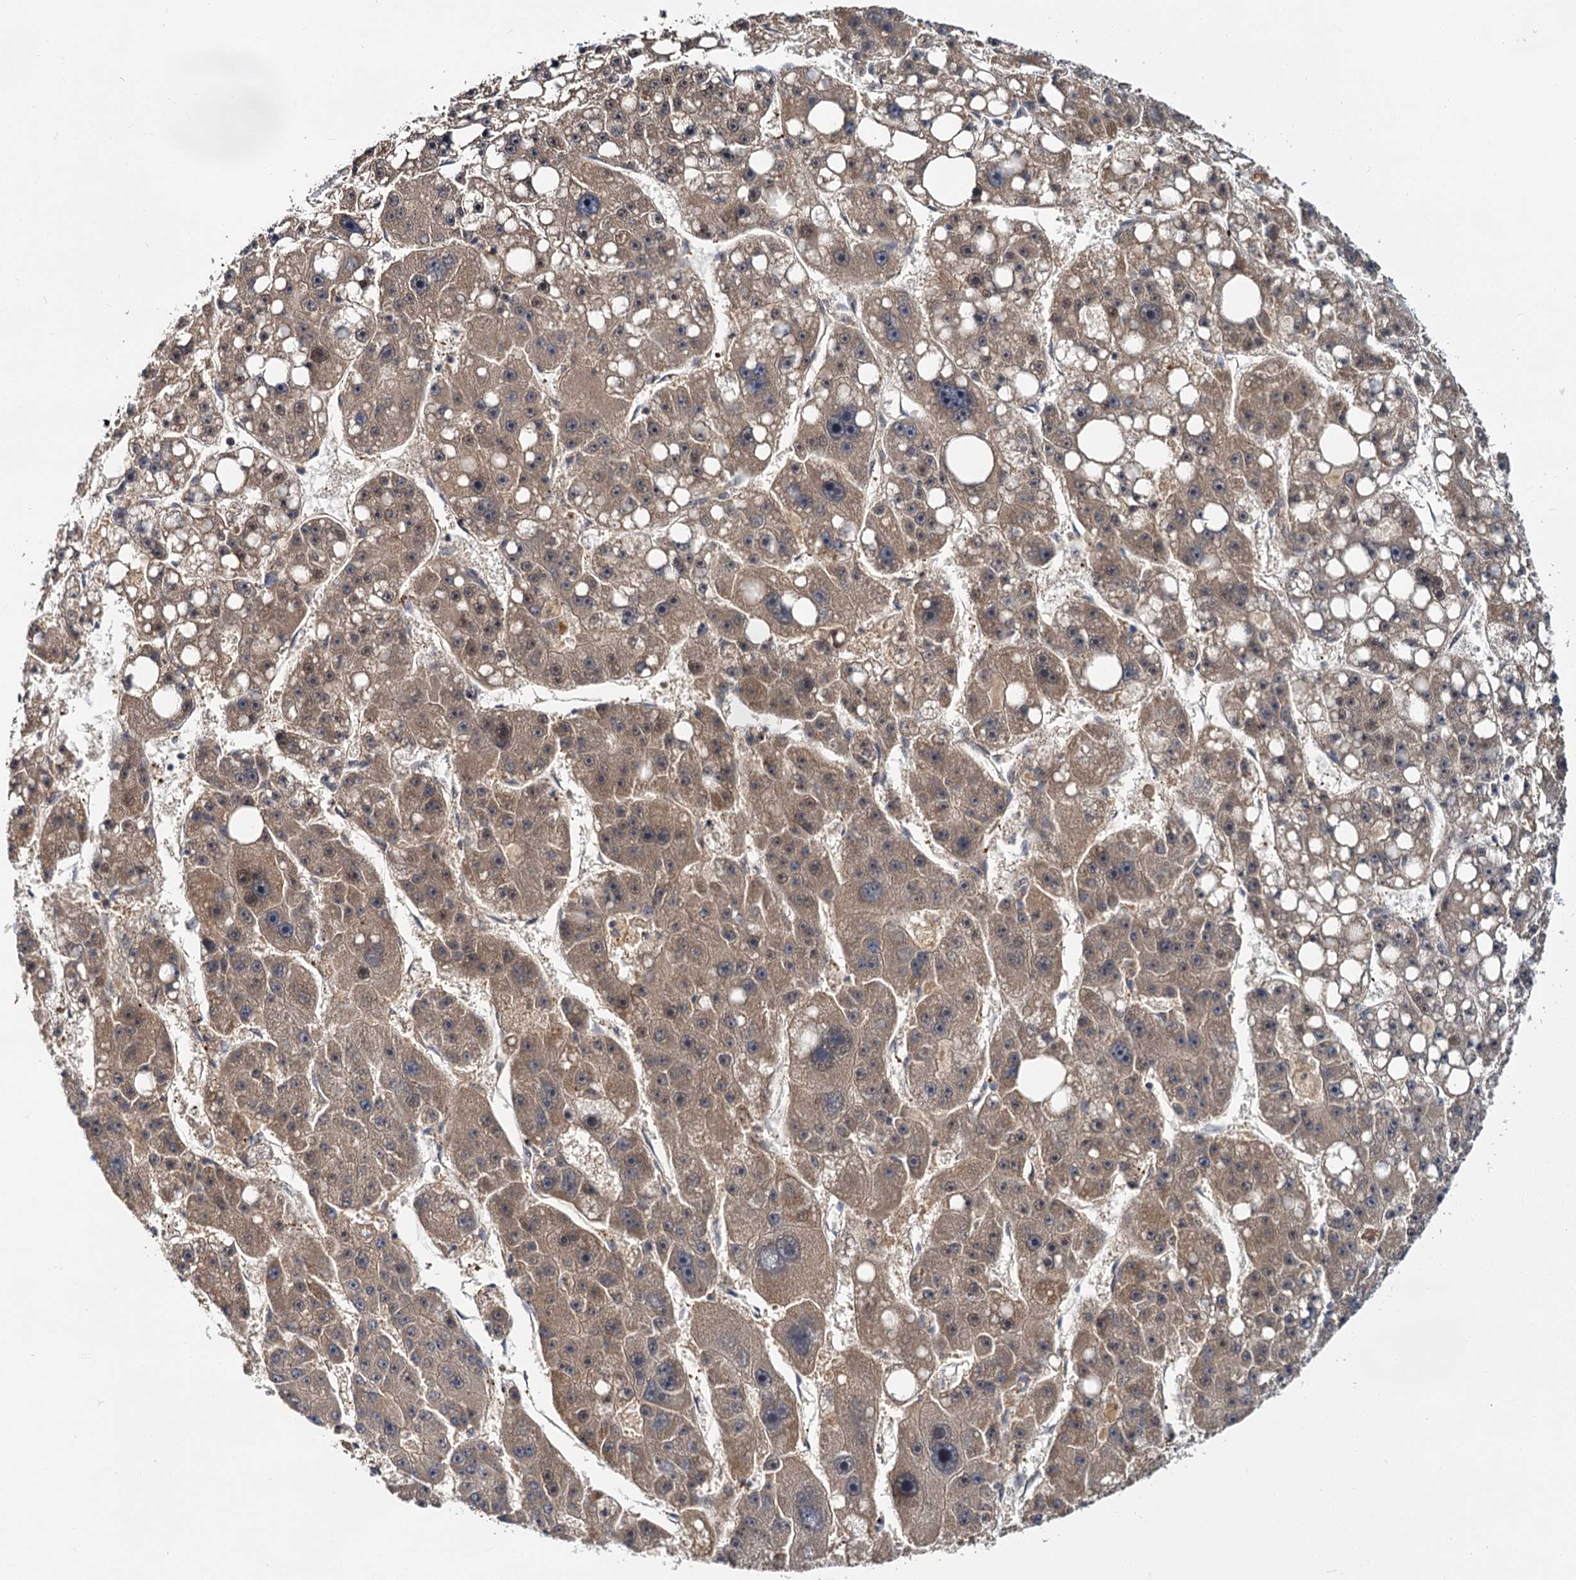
{"staining": {"intensity": "weak", "quantity": ">75%", "location": "cytoplasmic/membranous,nuclear"}, "tissue": "liver cancer", "cell_type": "Tumor cells", "image_type": "cancer", "snomed": [{"axis": "morphology", "description": "Carcinoma, Hepatocellular, NOS"}, {"axis": "topography", "description": "Liver"}], "caption": "Human liver hepatocellular carcinoma stained with a brown dye demonstrates weak cytoplasmic/membranous and nuclear positive positivity in about >75% of tumor cells.", "gene": "MBD6", "patient": {"sex": "female", "age": 61}}